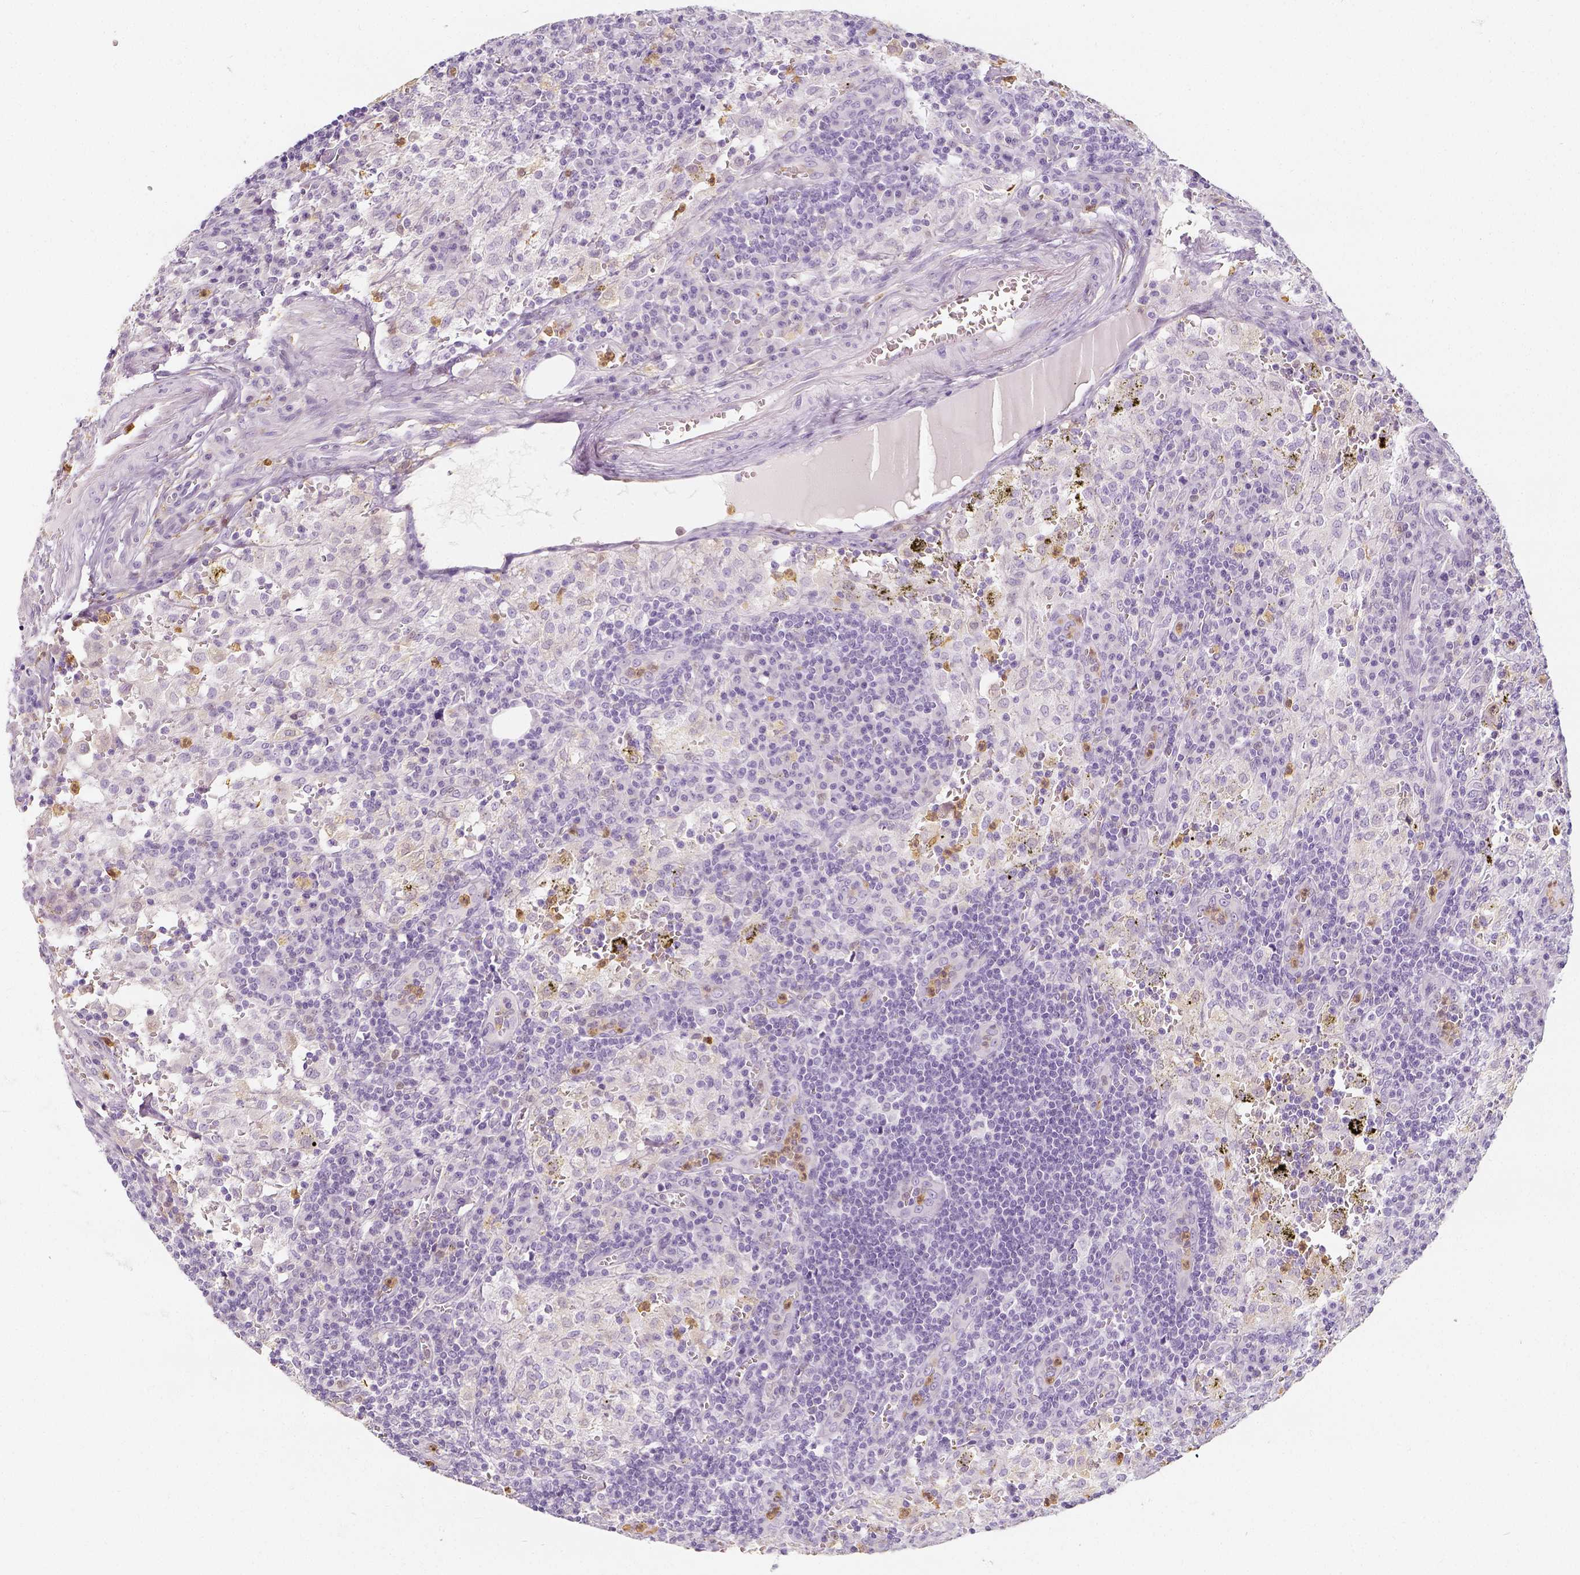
{"staining": {"intensity": "negative", "quantity": "none", "location": "none"}, "tissue": "lymph node", "cell_type": "Germinal center cells", "image_type": "normal", "snomed": [{"axis": "morphology", "description": "Normal tissue, NOS"}, {"axis": "topography", "description": "Lymph node"}], "caption": "The image demonstrates no significant positivity in germinal center cells of lymph node. (Stains: DAB immunohistochemistry with hematoxylin counter stain, Microscopy: brightfield microscopy at high magnification).", "gene": "NECAB2", "patient": {"sex": "male", "age": 62}}